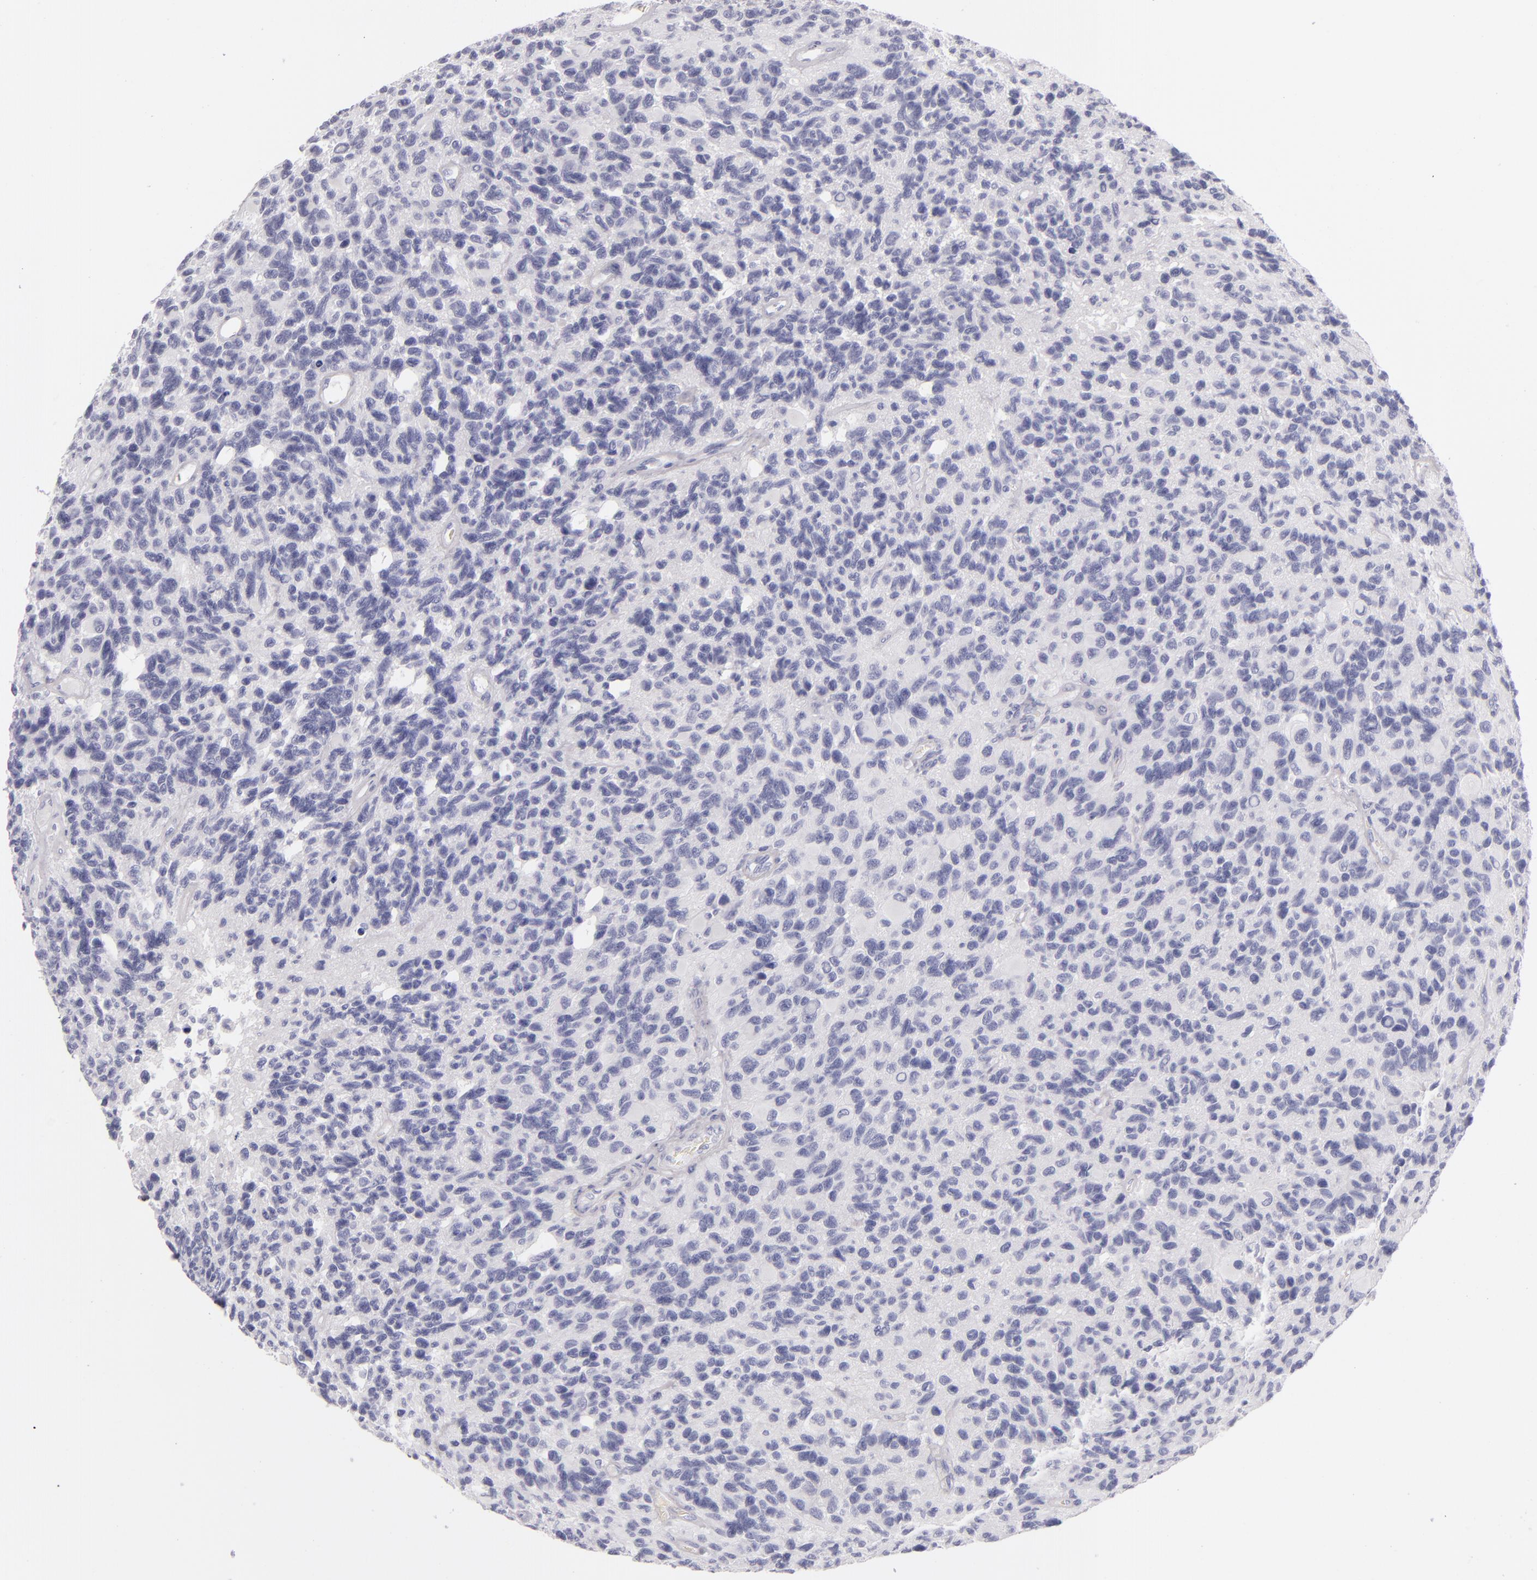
{"staining": {"intensity": "negative", "quantity": "none", "location": "none"}, "tissue": "glioma", "cell_type": "Tumor cells", "image_type": "cancer", "snomed": [{"axis": "morphology", "description": "Glioma, malignant, High grade"}, {"axis": "topography", "description": "Brain"}], "caption": "An IHC histopathology image of malignant high-grade glioma is shown. There is no staining in tumor cells of malignant high-grade glioma. Nuclei are stained in blue.", "gene": "TPSD1", "patient": {"sex": "male", "age": 77}}